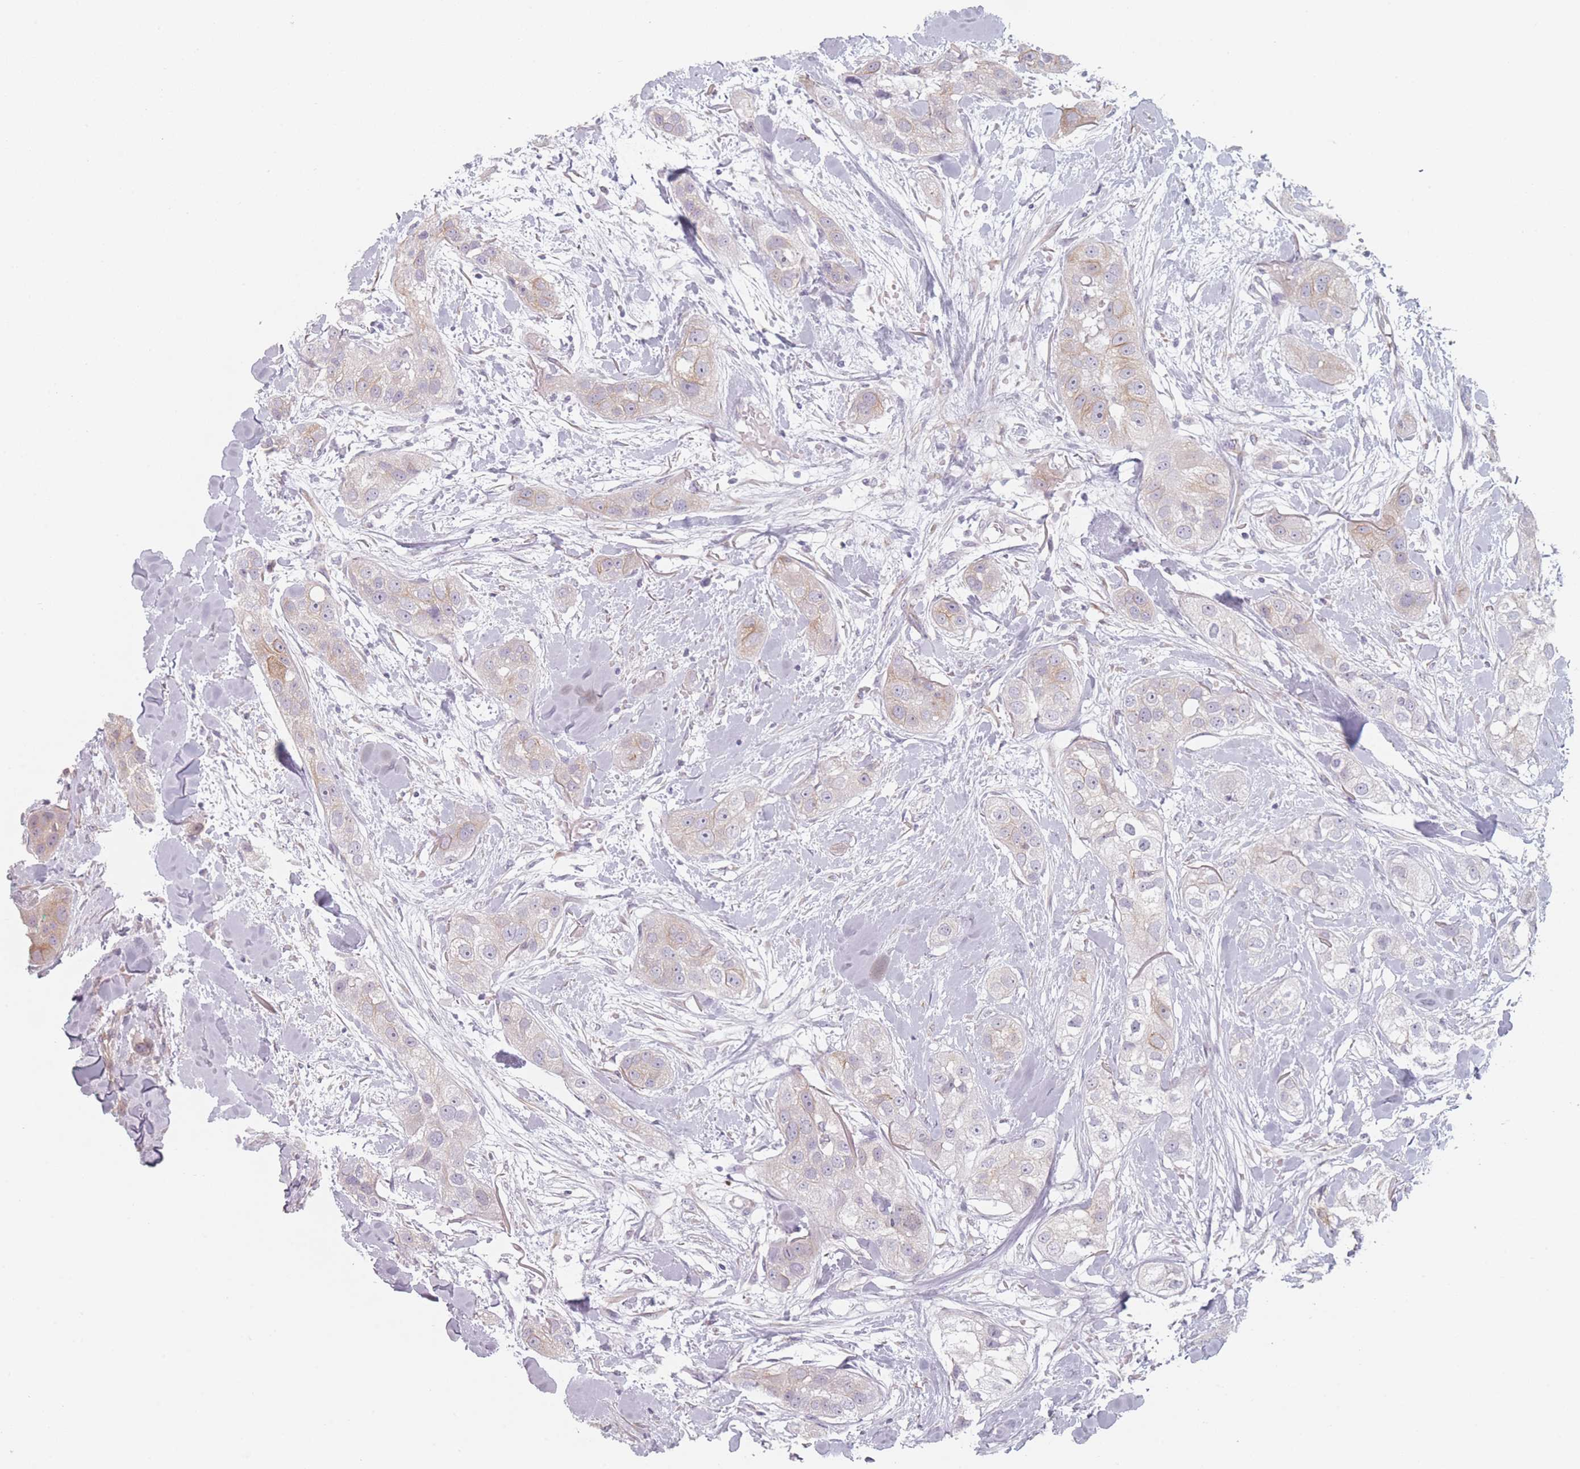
{"staining": {"intensity": "weak", "quantity": "<25%", "location": "cytoplasmic/membranous"}, "tissue": "head and neck cancer", "cell_type": "Tumor cells", "image_type": "cancer", "snomed": [{"axis": "morphology", "description": "Normal tissue, NOS"}, {"axis": "morphology", "description": "Squamous cell carcinoma, NOS"}, {"axis": "topography", "description": "Skeletal muscle"}, {"axis": "topography", "description": "Head-Neck"}], "caption": "Micrograph shows no protein positivity in tumor cells of squamous cell carcinoma (head and neck) tissue.", "gene": "RNF4", "patient": {"sex": "male", "age": 51}}